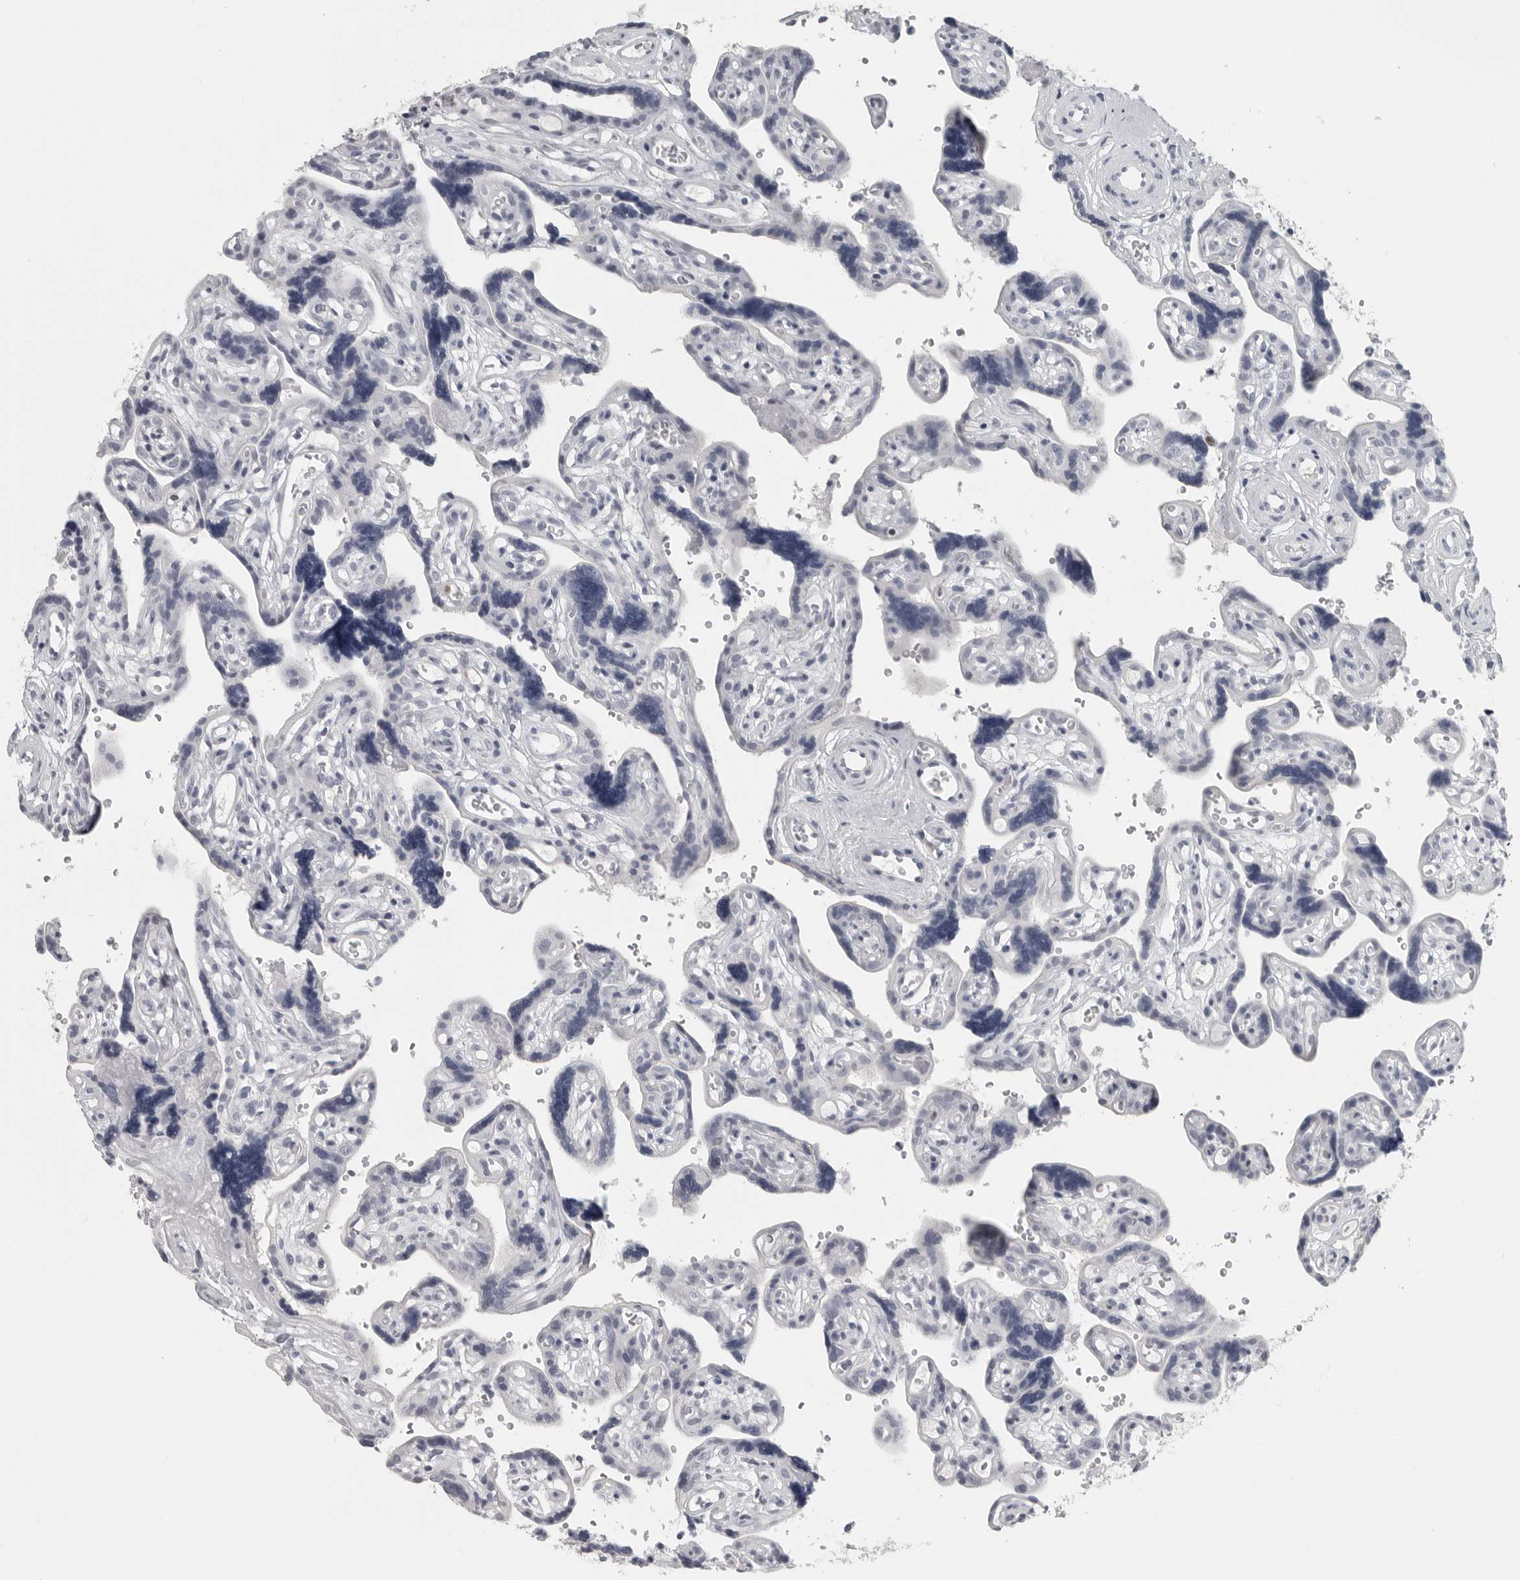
{"staining": {"intensity": "negative", "quantity": "none", "location": "none"}, "tissue": "placenta", "cell_type": "Decidual cells", "image_type": "normal", "snomed": [{"axis": "morphology", "description": "Normal tissue, NOS"}, {"axis": "topography", "description": "Placenta"}], "caption": "DAB immunohistochemical staining of unremarkable placenta displays no significant expression in decidual cells. (Brightfield microscopy of DAB IHC at high magnification).", "gene": "SATB2", "patient": {"sex": "female", "age": 30}}